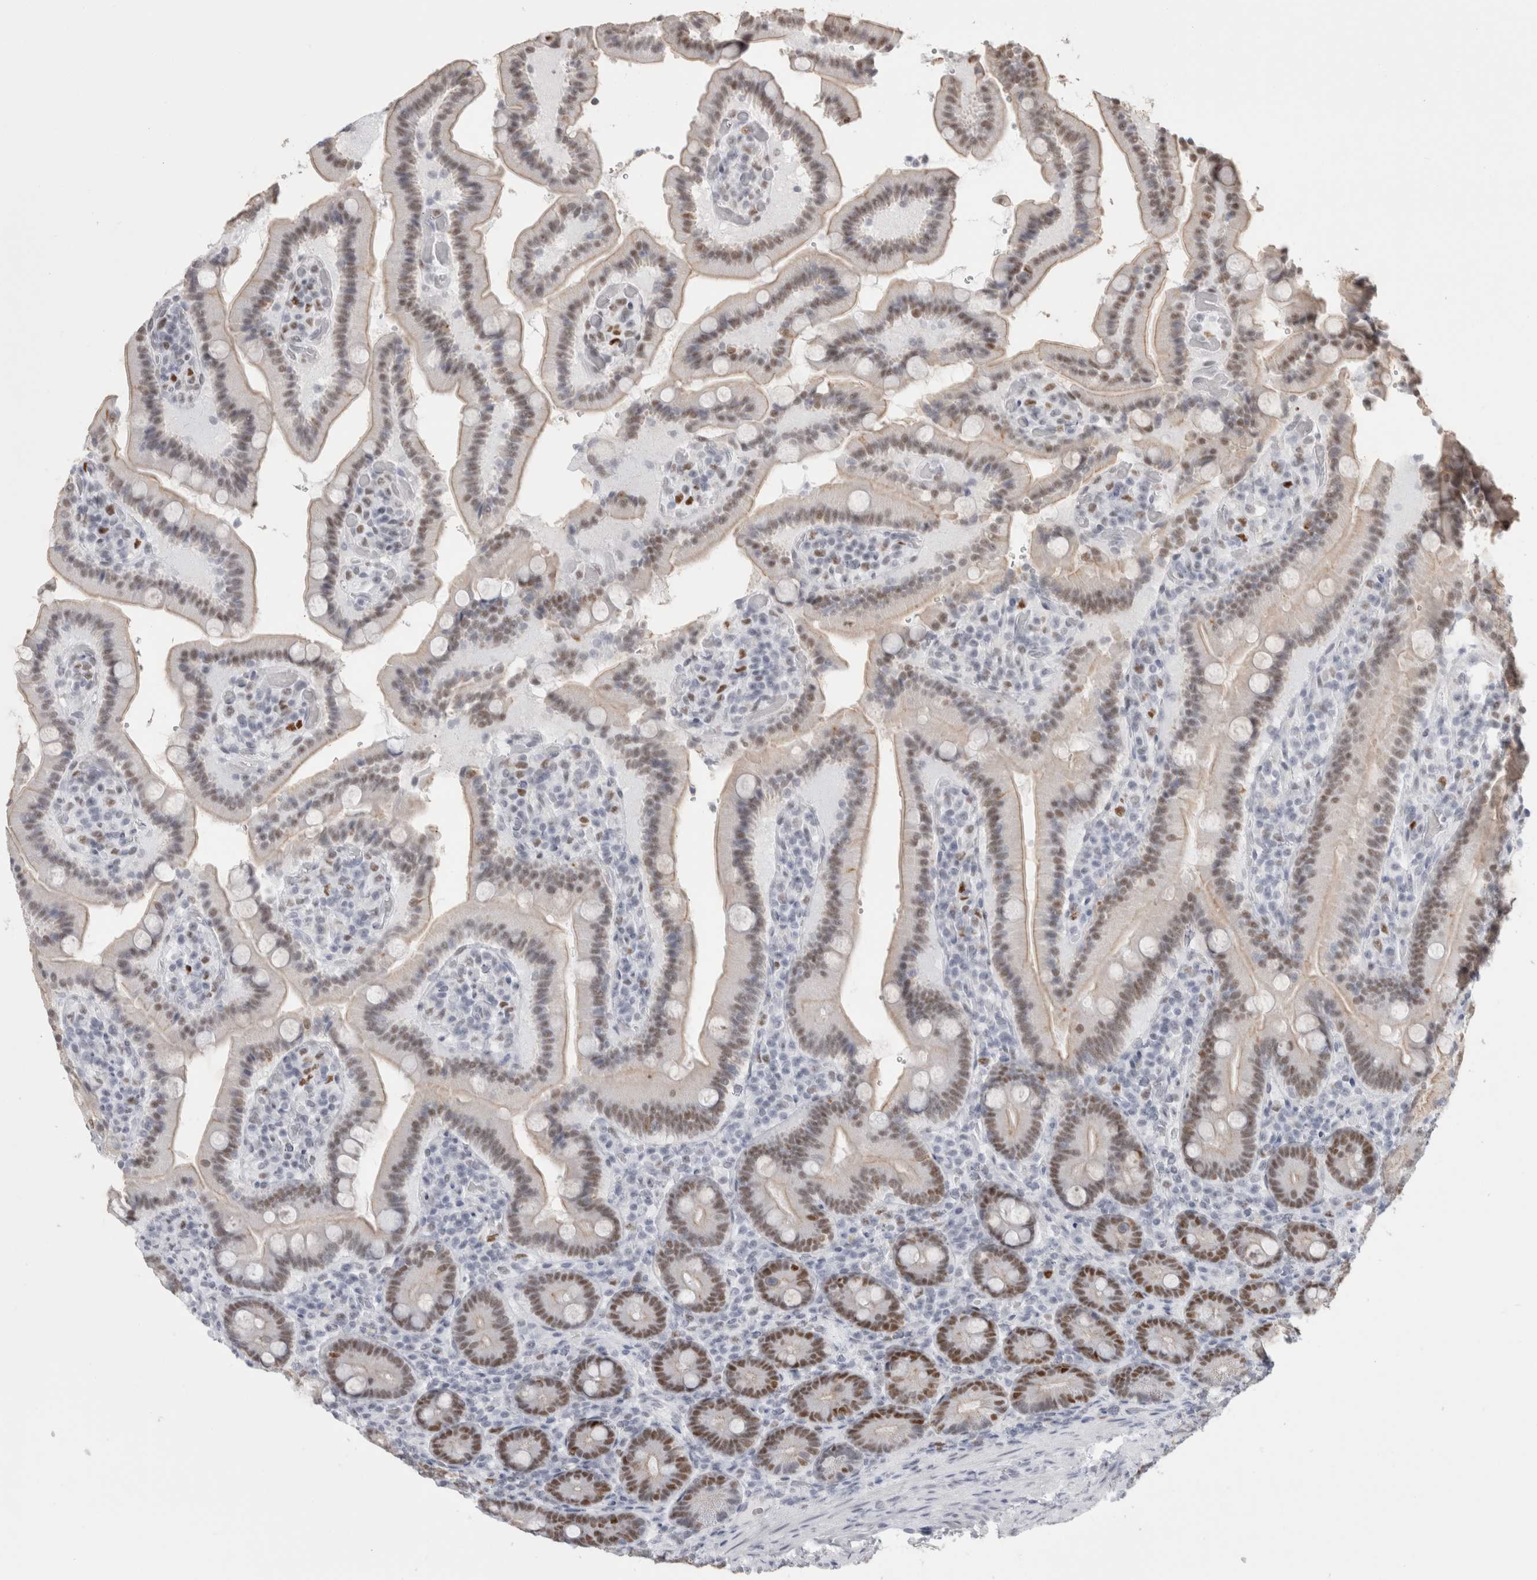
{"staining": {"intensity": "moderate", "quantity": "25%-75%", "location": "nuclear"}, "tissue": "duodenum", "cell_type": "Glandular cells", "image_type": "normal", "snomed": [{"axis": "morphology", "description": "Normal tissue, NOS"}, {"axis": "topography", "description": "Duodenum"}], "caption": "Protein staining of benign duodenum reveals moderate nuclear positivity in approximately 25%-75% of glandular cells.", "gene": "SMARCC1", "patient": {"sex": "female", "age": 62}}